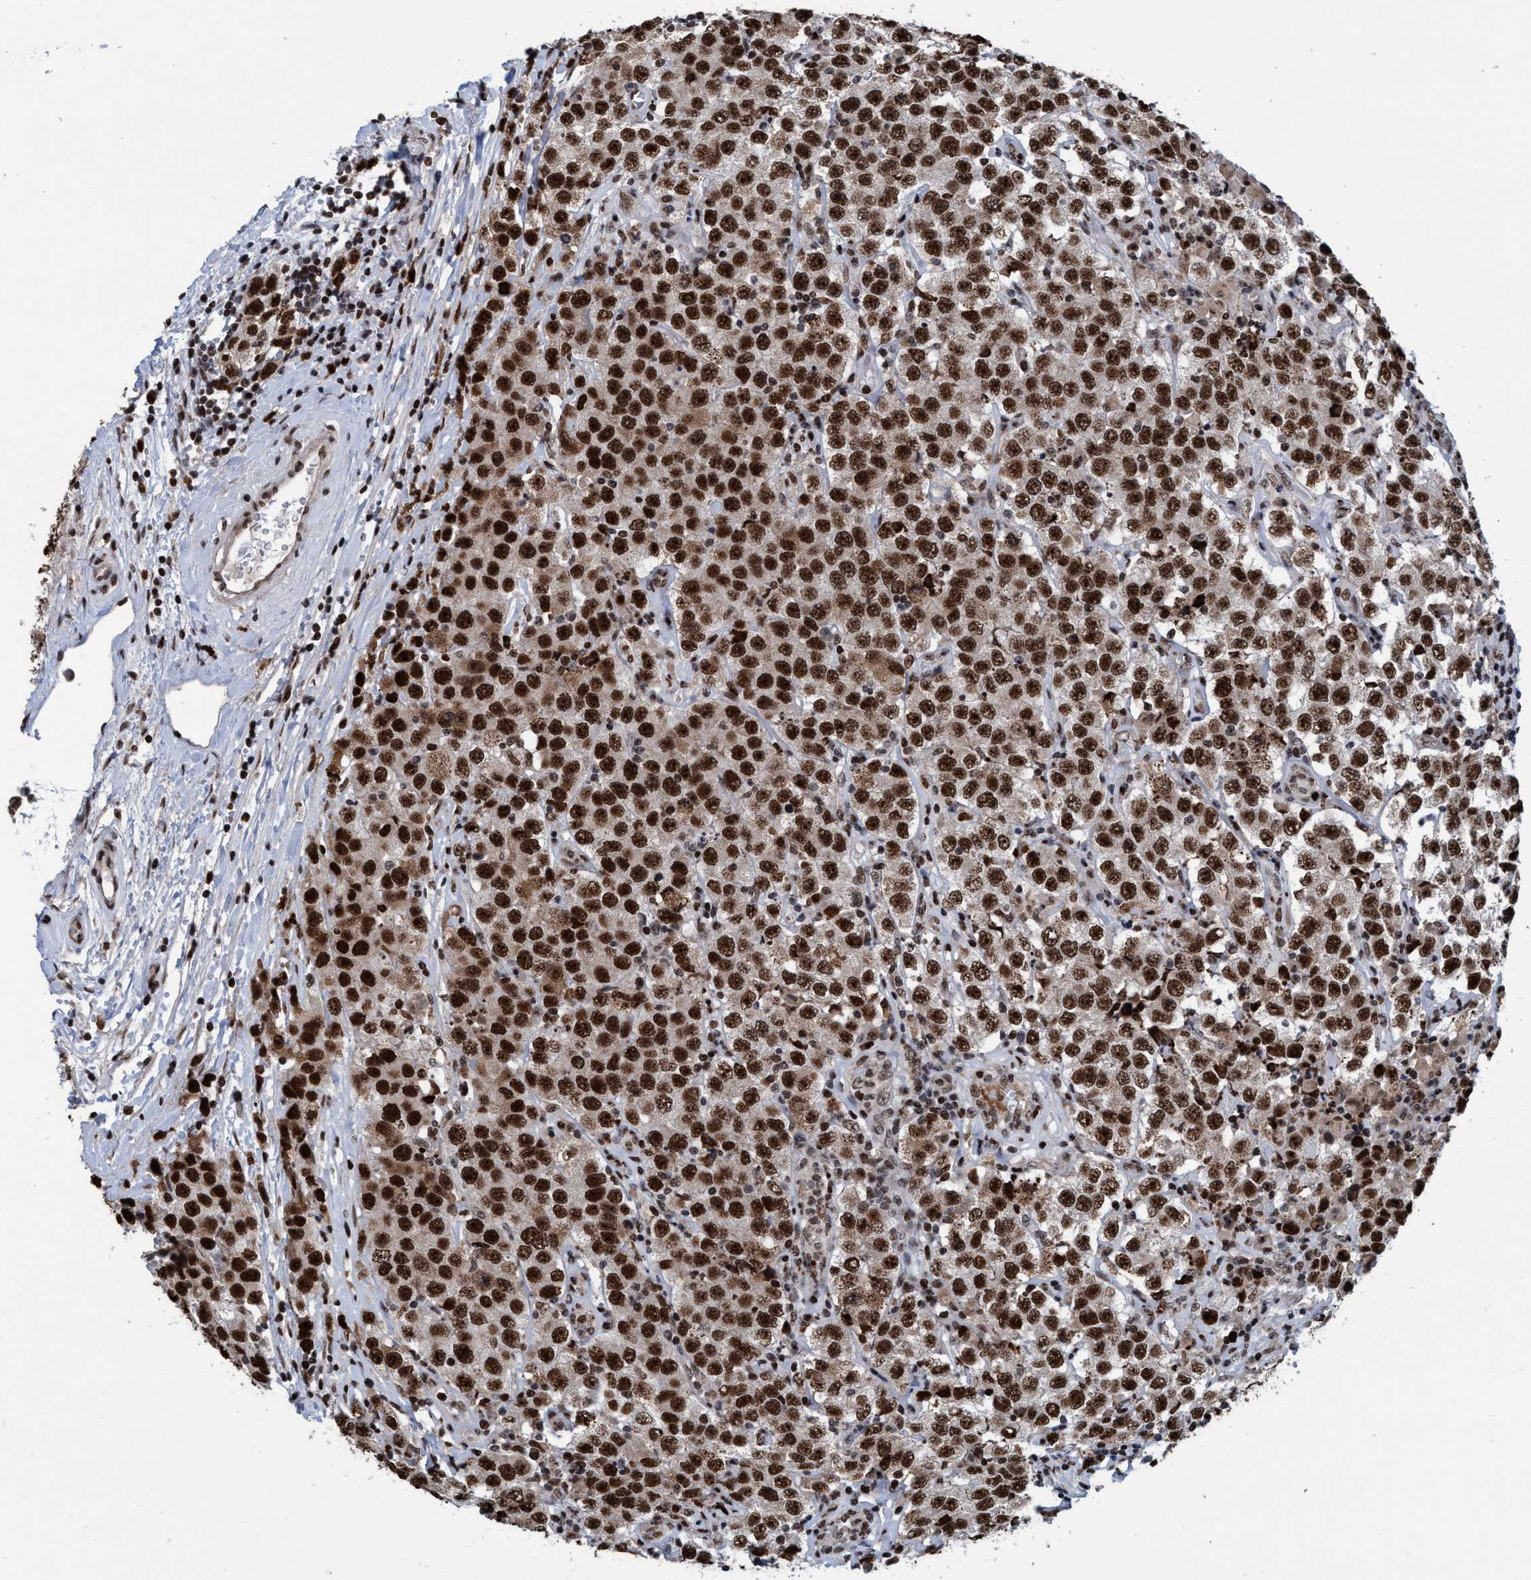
{"staining": {"intensity": "strong", "quantity": ">75%", "location": "nuclear"}, "tissue": "testis cancer", "cell_type": "Tumor cells", "image_type": "cancer", "snomed": [{"axis": "morphology", "description": "Seminoma, NOS"}, {"axis": "topography", "description": "Testis"}], "caption": "This photomicrograph demonstrates IHC staining of testis seminoma, with high strong nuclear staining in about >75% of tumor cells.", "gene": "TOPBP1", "patient": {"sex": "male", "age": 52}}